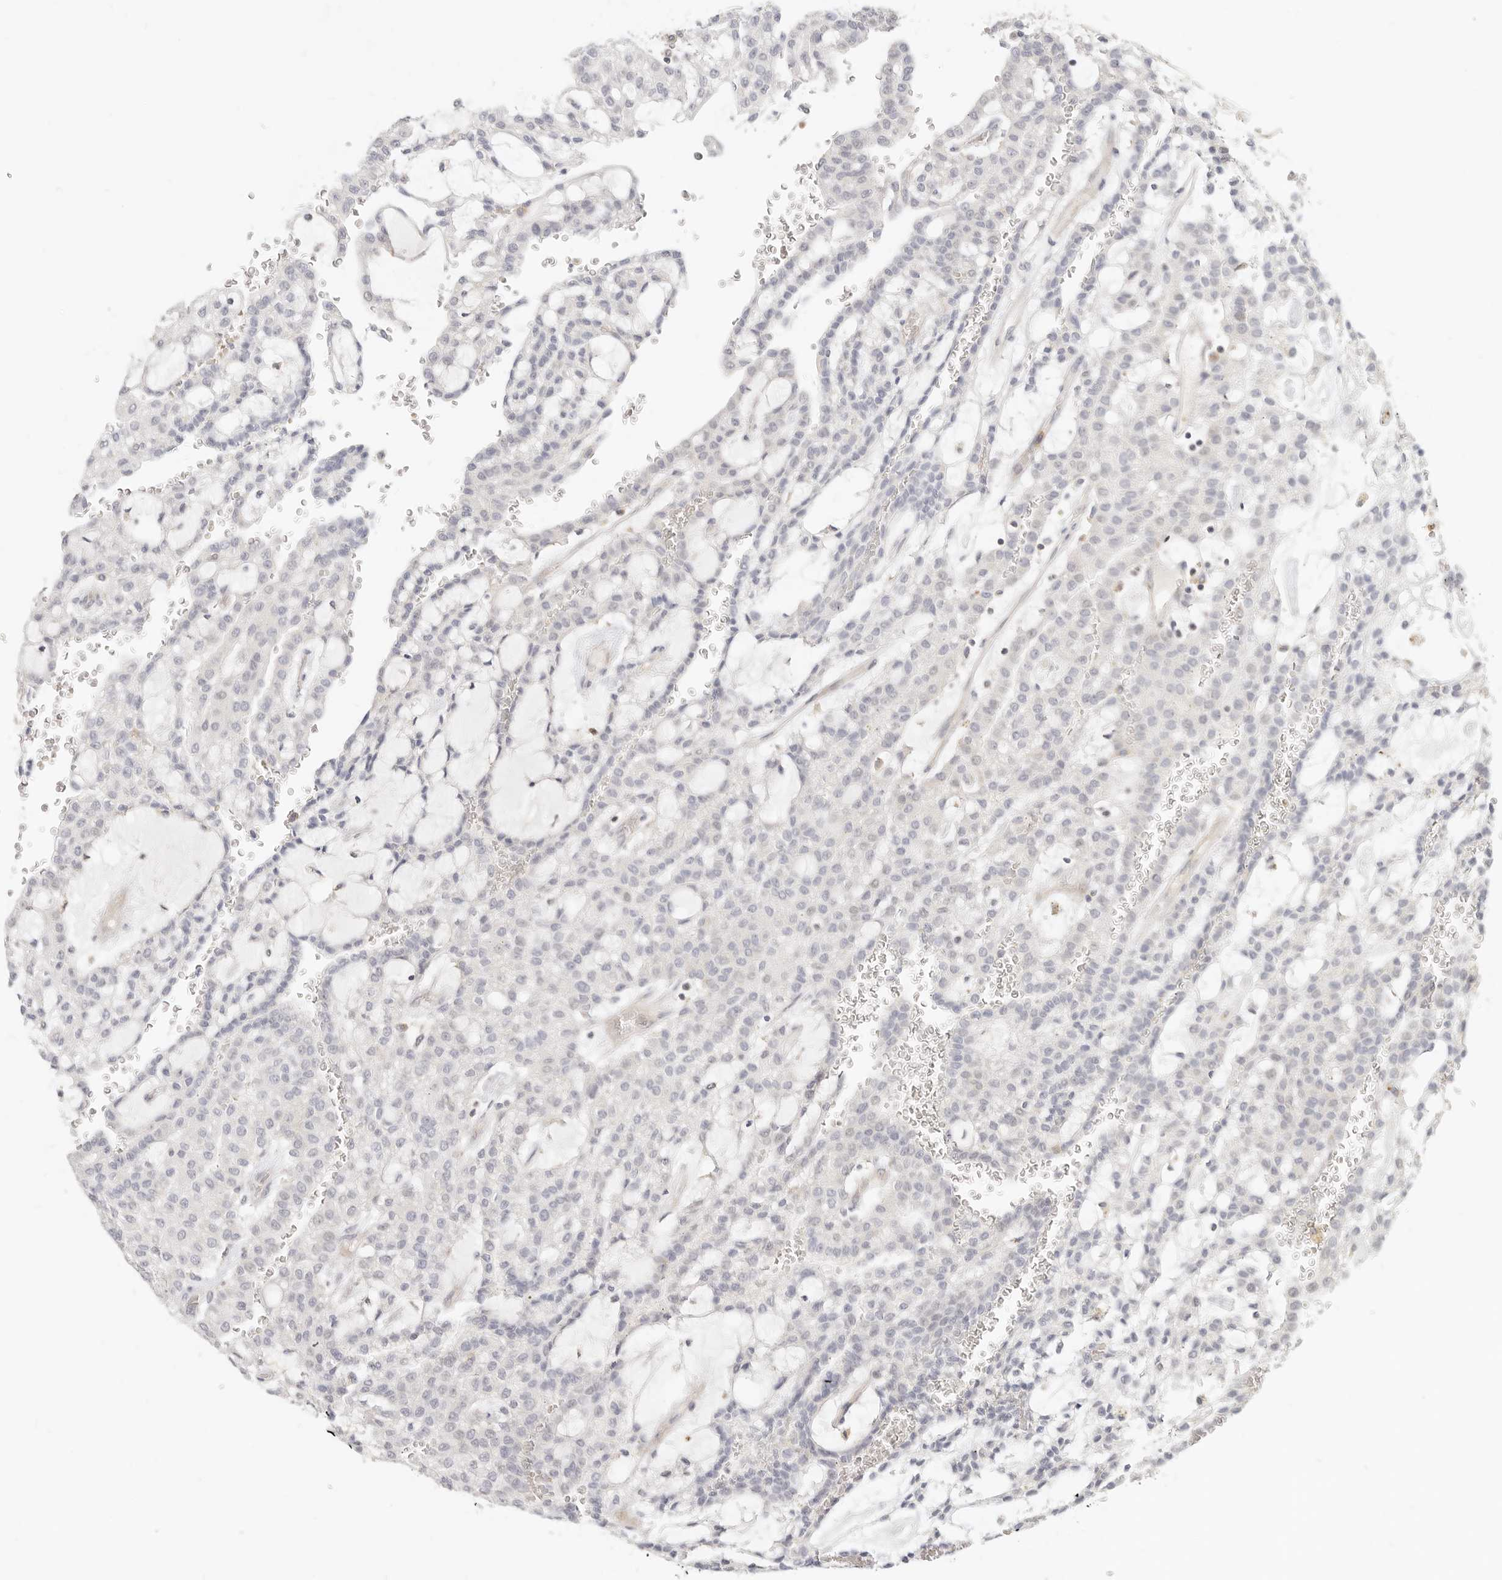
{"staining": {"intensity": "negative", "quantity": "none", "location": "none"}, "tissue": "renal cancer", "cell_type": "Tumor cells", "image_type": "cancer", "snomed": [{"axis": "morphology", "description": "Adenocarcinoma, NOS"}, {"axis": "topography", "description": "Kidney"}], "caption": "Immunohistochemistry (IHC) photomicrograph of renal cancer (adenocarcinoma) stained for a protein (brown), which demonstrates no expression in tumor cells. The staining is performed using DAB (3,3'-diaminobenzidine) brown chromogen with nuclei counter-stained in using hematoxylin.", "gene": "LTB4R2", "patient": {"sex": "male", "age": 63}}